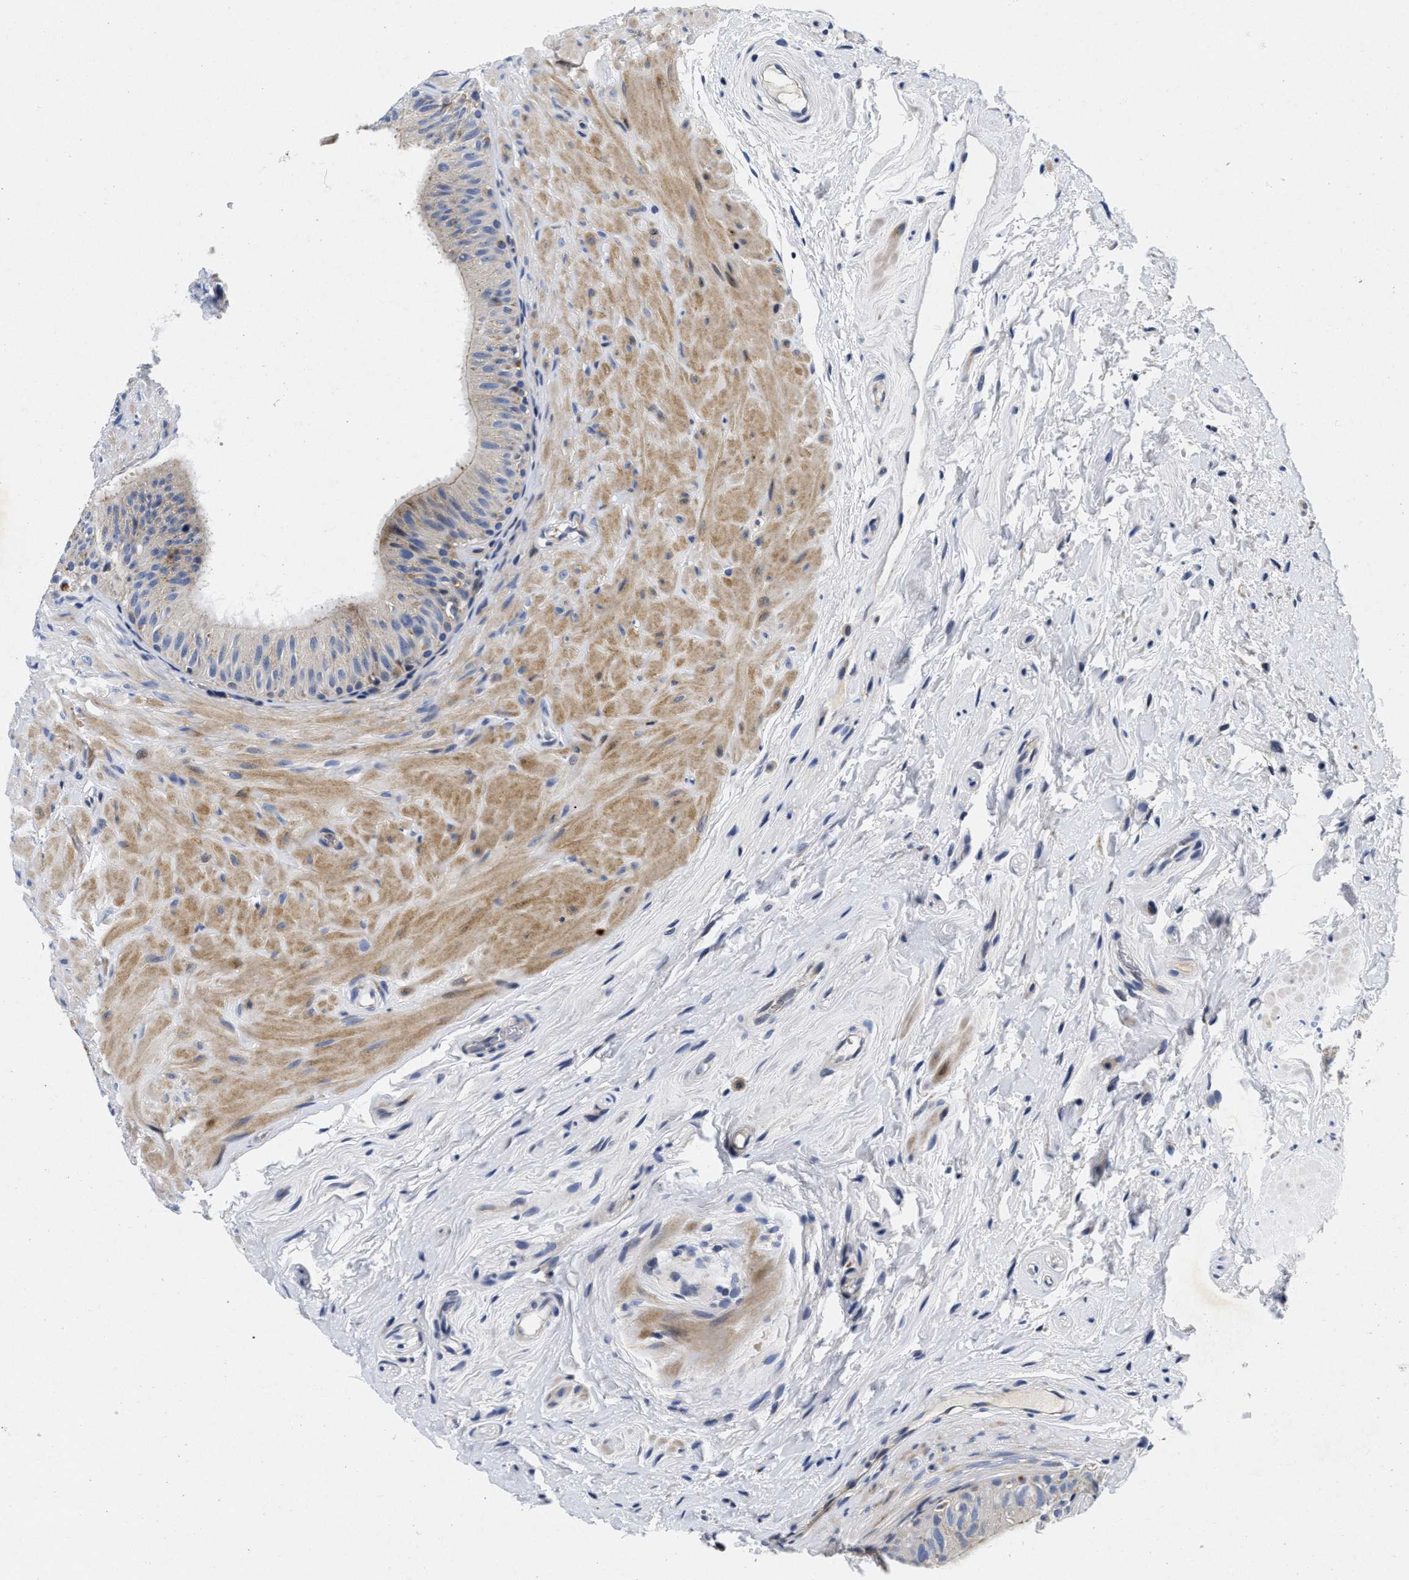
{"staining": {"intensity": "moderate", "quantity": "<25%", "location": "cytoplasmic/membranous"}, "tissue": "epididymis", "cell_type": "Glandular cells", "image_type": "normal", "snomed": [{"axis": "morphology", "description": "Normal tissue, NOS"}, {"axis": "topography", "description": "Epididymis"}], "caption": "Moderate cytoplasmic/membranous positivity is identified in approximately <25% of glandular cells in benign epididymis. Nuclei are stained in blue.", "gene": "LAD1", "patient": {"sex": "male", "age": 34}}